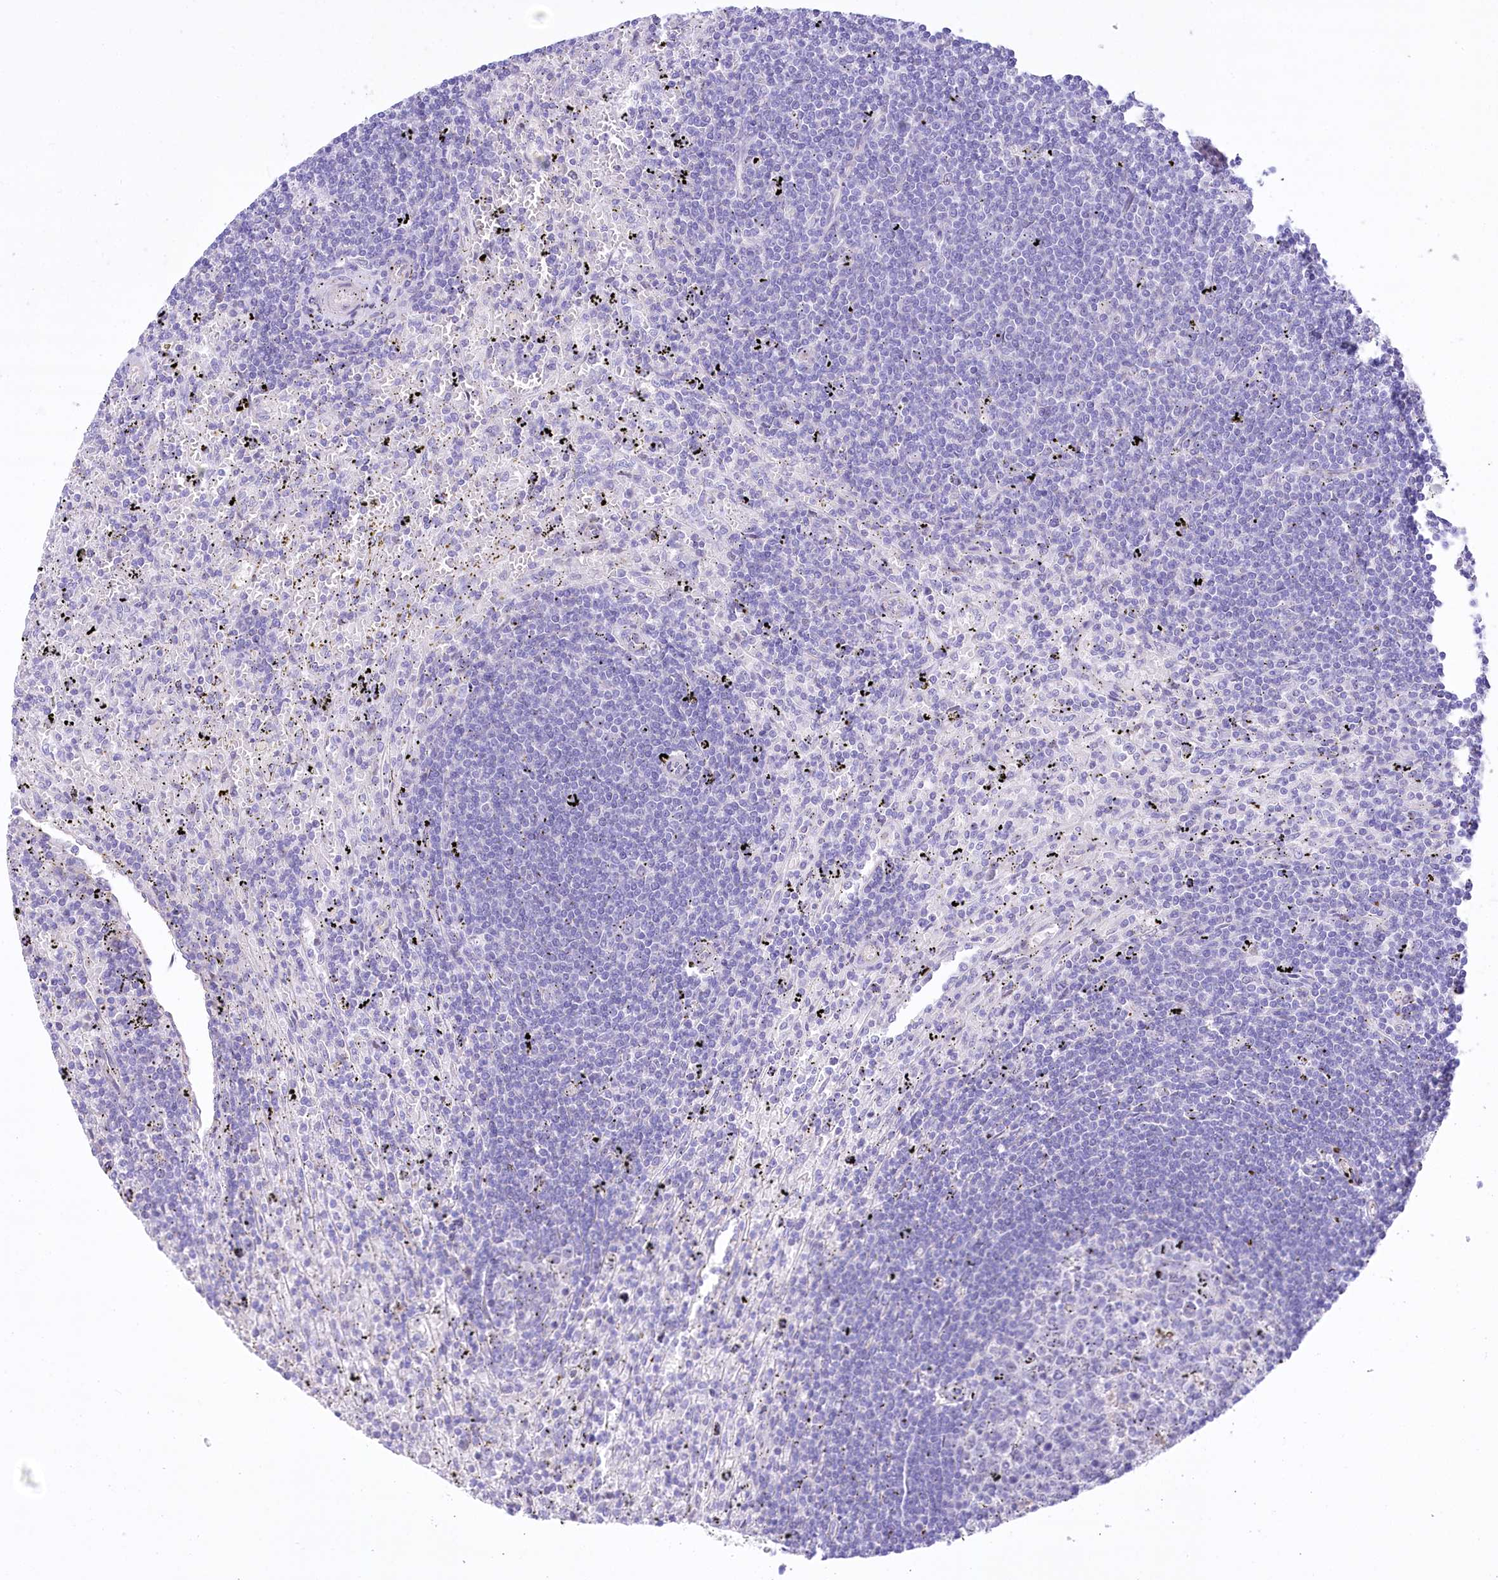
{"staining": {"intensity": "negative", "quantity": "none", "location": "none"}, "tissue": "lymphoma", "cell_type": "Tumor cells", "image_type": "cancer", "snomed": [{"axis": "morphology", "description": "Malignant lymphoma, non-Hodgkin's type, Low grade"}, {"axis": "topography", "description": "Spleen"}], "caption": "Protein analysis of low-grade malignant lymphoma, non-Hodgkin's type reveals no significant staining in tumor cells.", "gene": "CEP164", "patient": {"sex": "male", "age": 76}}